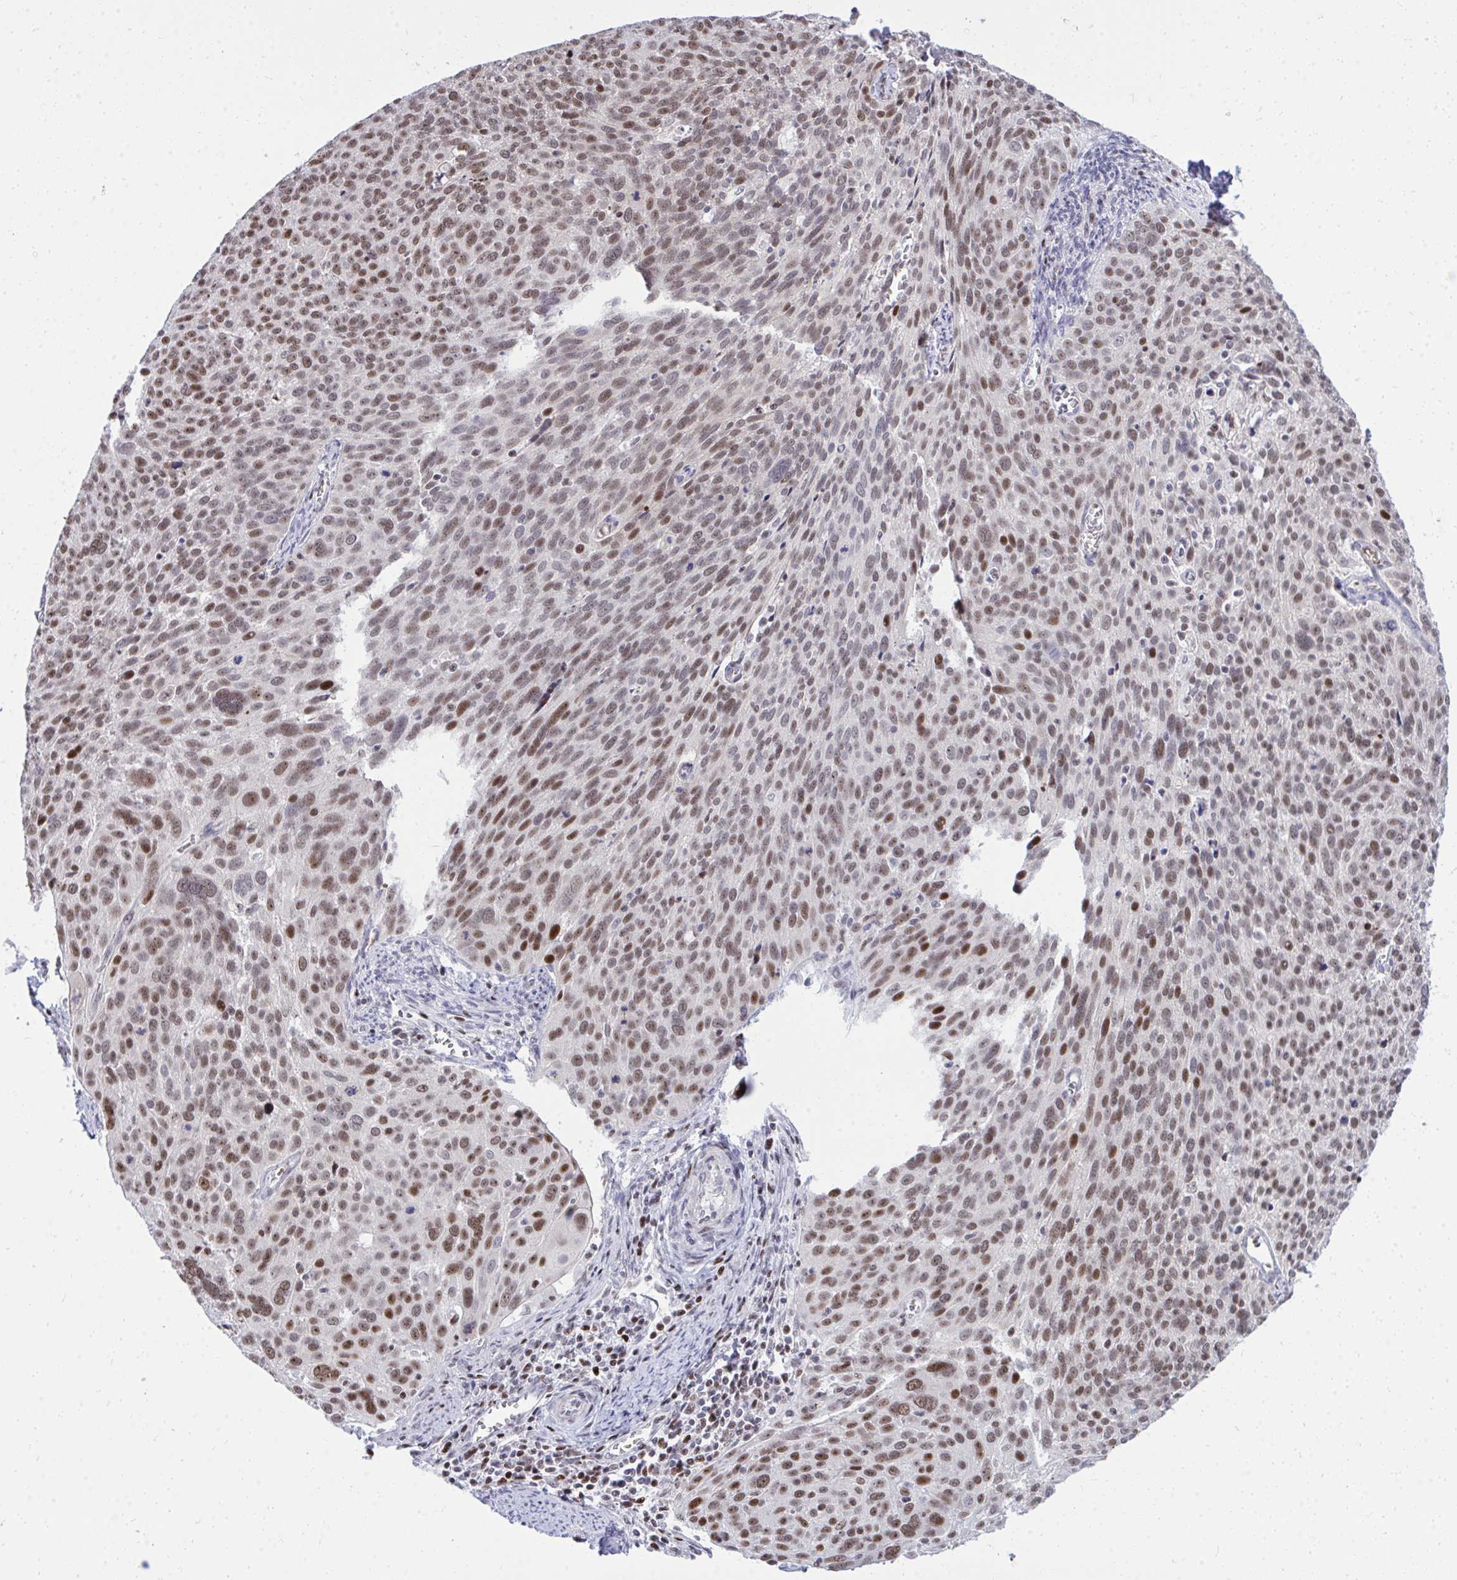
{"staining": {"intensity": "moderate", "quantity": "25%-75%", "location": "nuclear"}, "tissue": "cervical cancer", "cell_type": "Tumor cells", "image_type": "cancer", "snomed": [{"axis": "morphology", "description": "Squamous cell carcinoma, NOS"}, {"axis": "topography", "description": "Cervix"}], "caption": "Human cervical cancer stained with a brown dye reveals moderate nuclear positive positivity in approximately 25%-75% of tumor cells.", "gene": "C14orf39", "patient": {"sex": "female", "age": 39}}